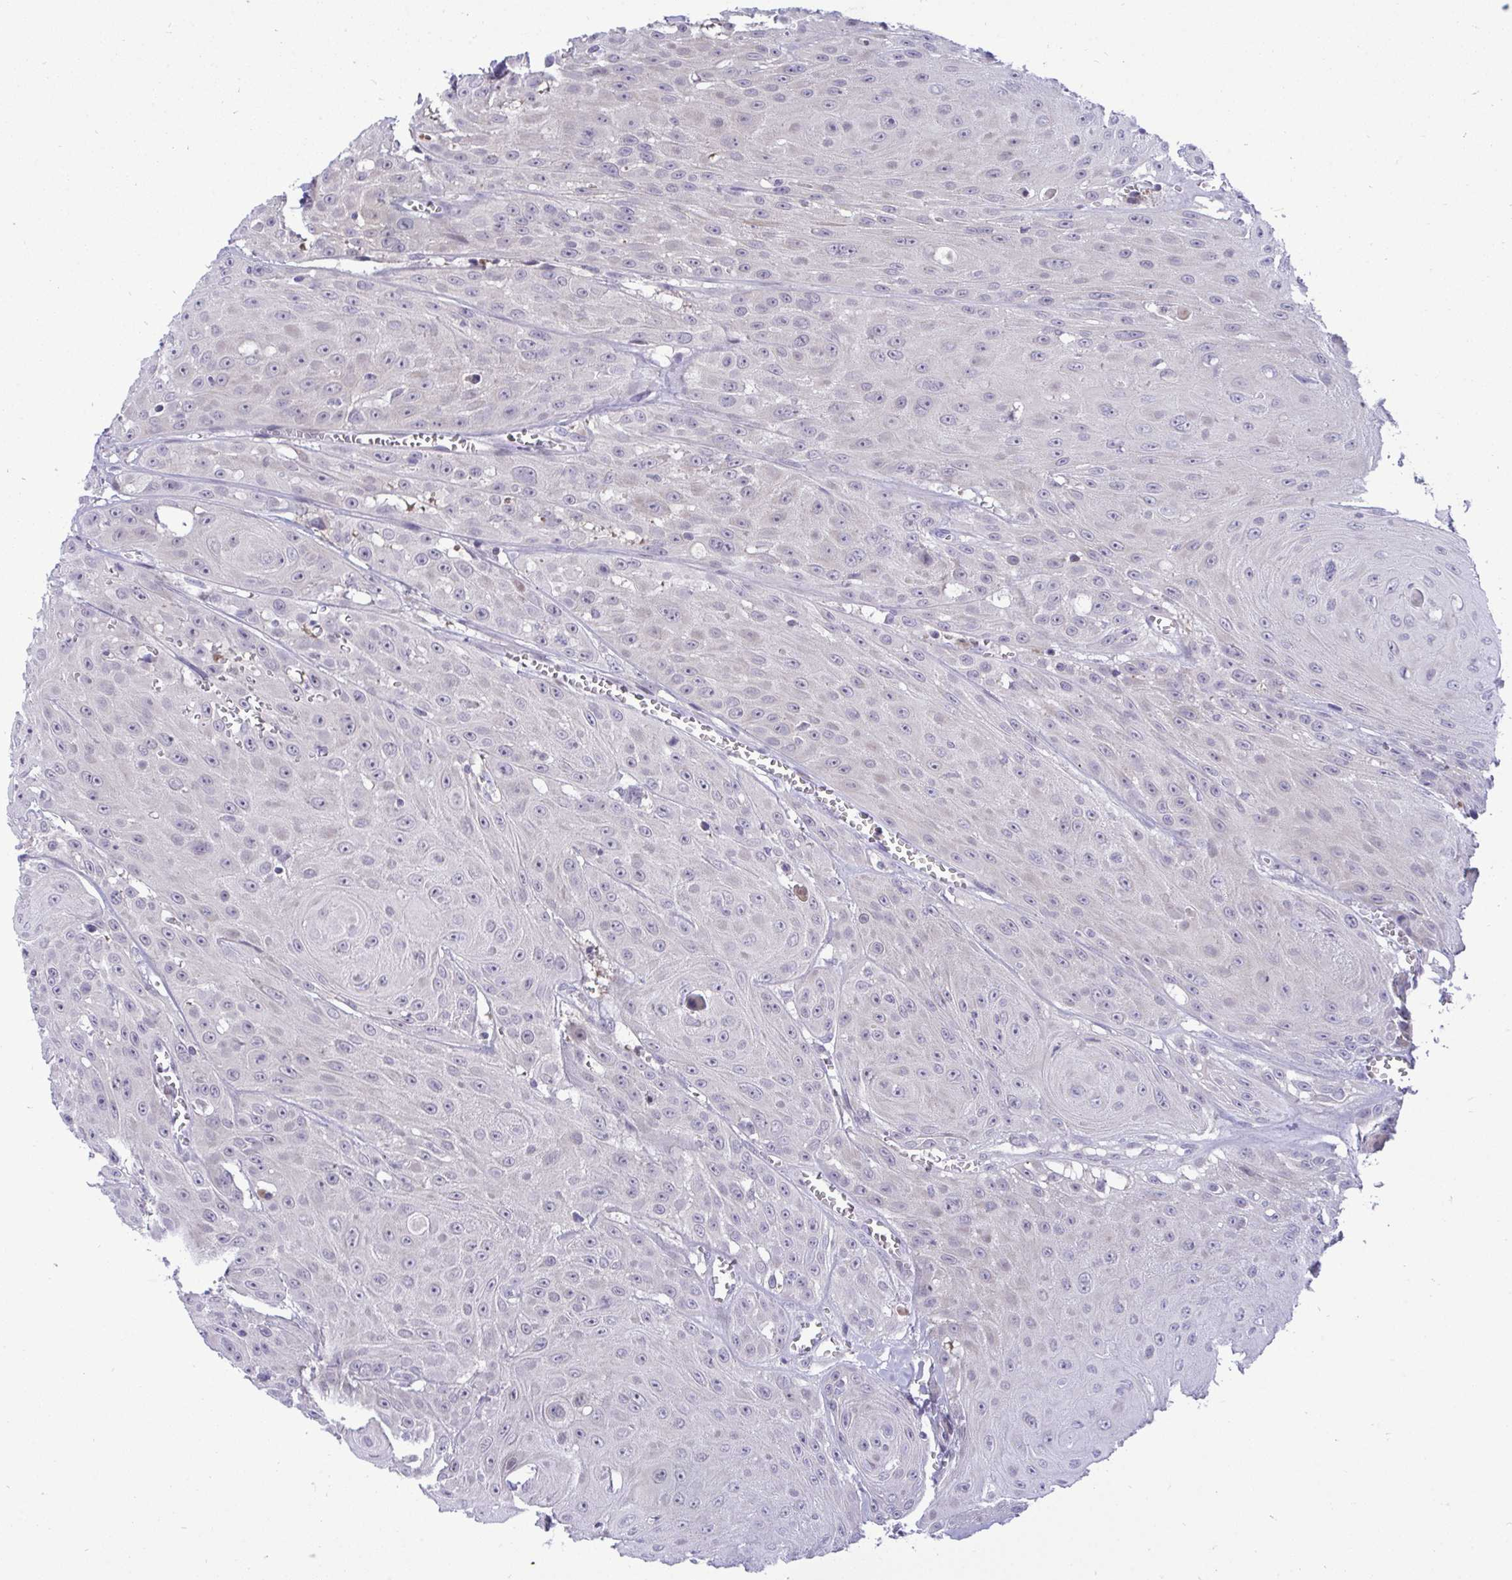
{"staining": {"intensity": "negative", "quantity": "none", "location": "none"}, "tissue": "head and neck cancer", "cell_type": "Tumor cells", "image_type": "cancer", "snomed": [{"axis": "morphology", "description": "Squamous cell carcinoma, NOS"}, {"axis": "topography", "description": "Oral tissue"}, {"axis": "topography", "description": "Head-Neck"}], "caption": "This is an immunohistochemistry micrograph of human head and neck squamous cell carcinoma. There is no expression in tumor cells.", "gene": "EPOP", "patient": {"sex": "male", "age": 81}}